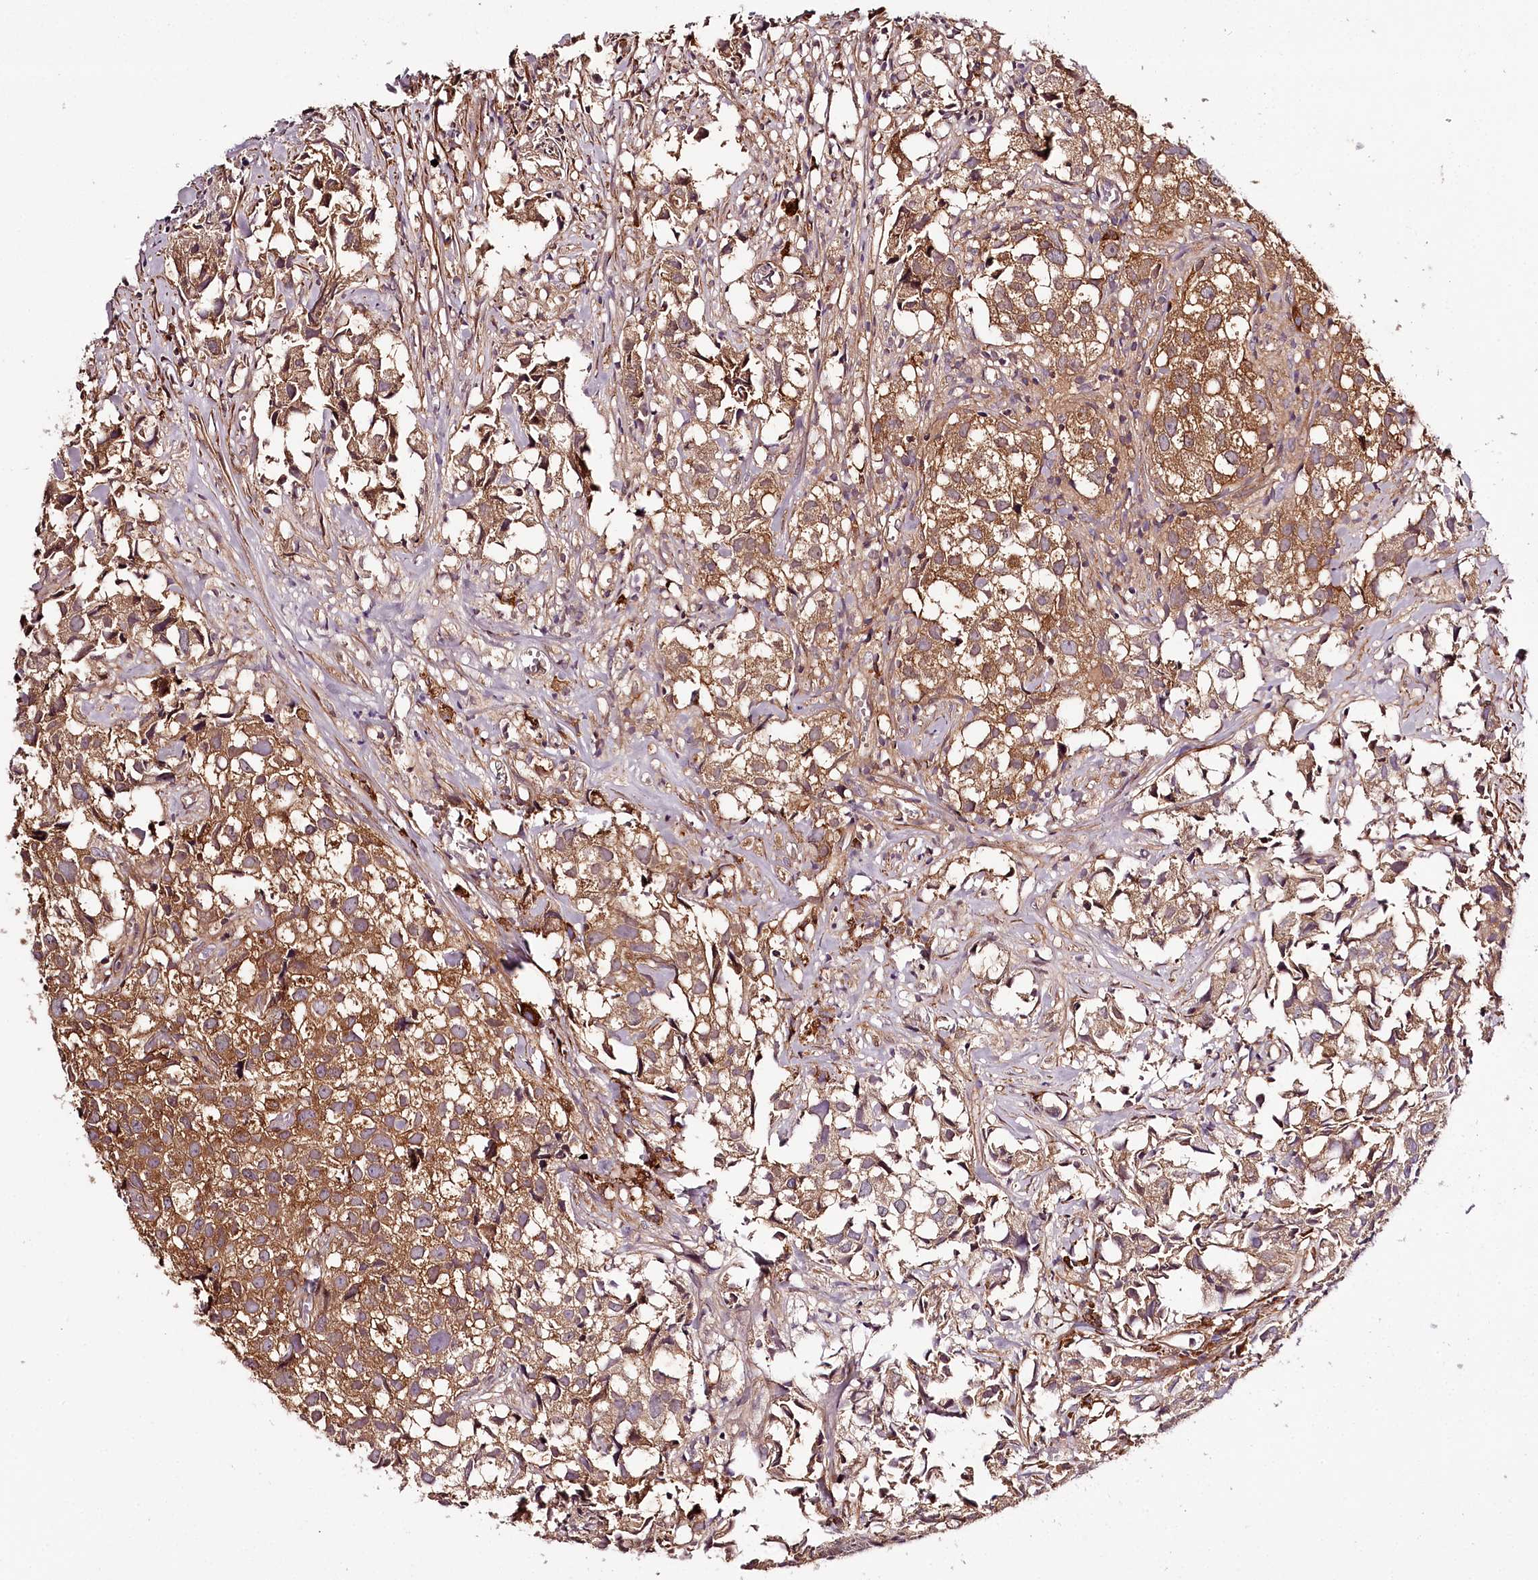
{"staining": {"intensity": "moderate", "quantity": ">75%", "location": "cytoplasmic/membranous"}, "tissue": "urothelial cancer", "cell_type": "Tumor cells", "image_type": "cancer", "snomed": [{"axis": "morphology", "description": "Urothelial carcinoma, High grade"}, {"axis": "topography", "description": "Urinary bladder"}], "caption": "Tumor cells demonstrate medium levels of moderate cytoplasmic/membranous positivity in approximately >75% of cells in high-grade urothelial carcinoma.", "gene": "TARS1", "patient": {"sex": "female", "age": 75}}